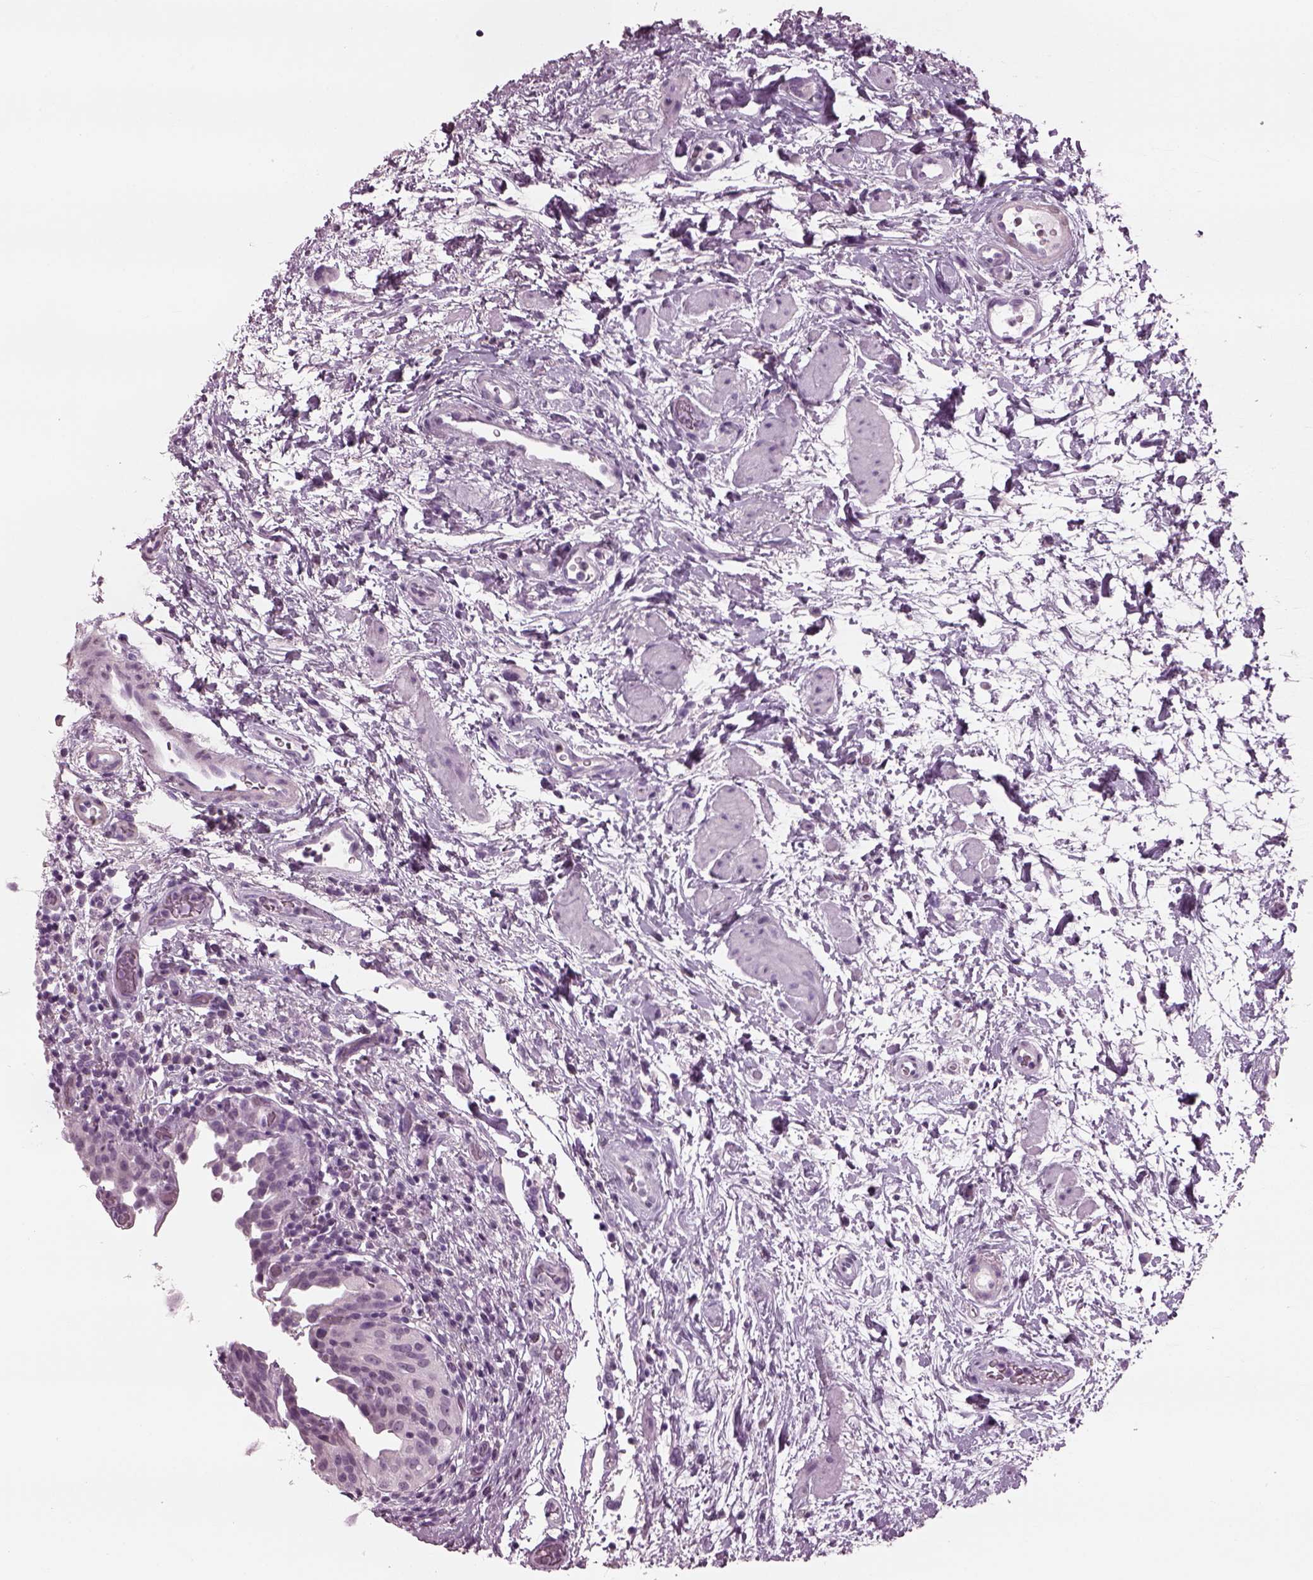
{"staining": {"intensity": "negative", "quantity": "none", "location": "none"}, "tissue": "urinary bladder", "cell_type": "Urothelial cells", "image_type": "normal", "snomed": [{"axis": "morphology", "description": "Normal tissue, NOS"}, {"axis": "topography", "description": "Urinary bladder"}], "caption": "An image of urinary bladder stained for a protein shows no brown staining in urothelial cells.", "gene": "TPPP2", "patient": {"sex": "male", "age": 69}}